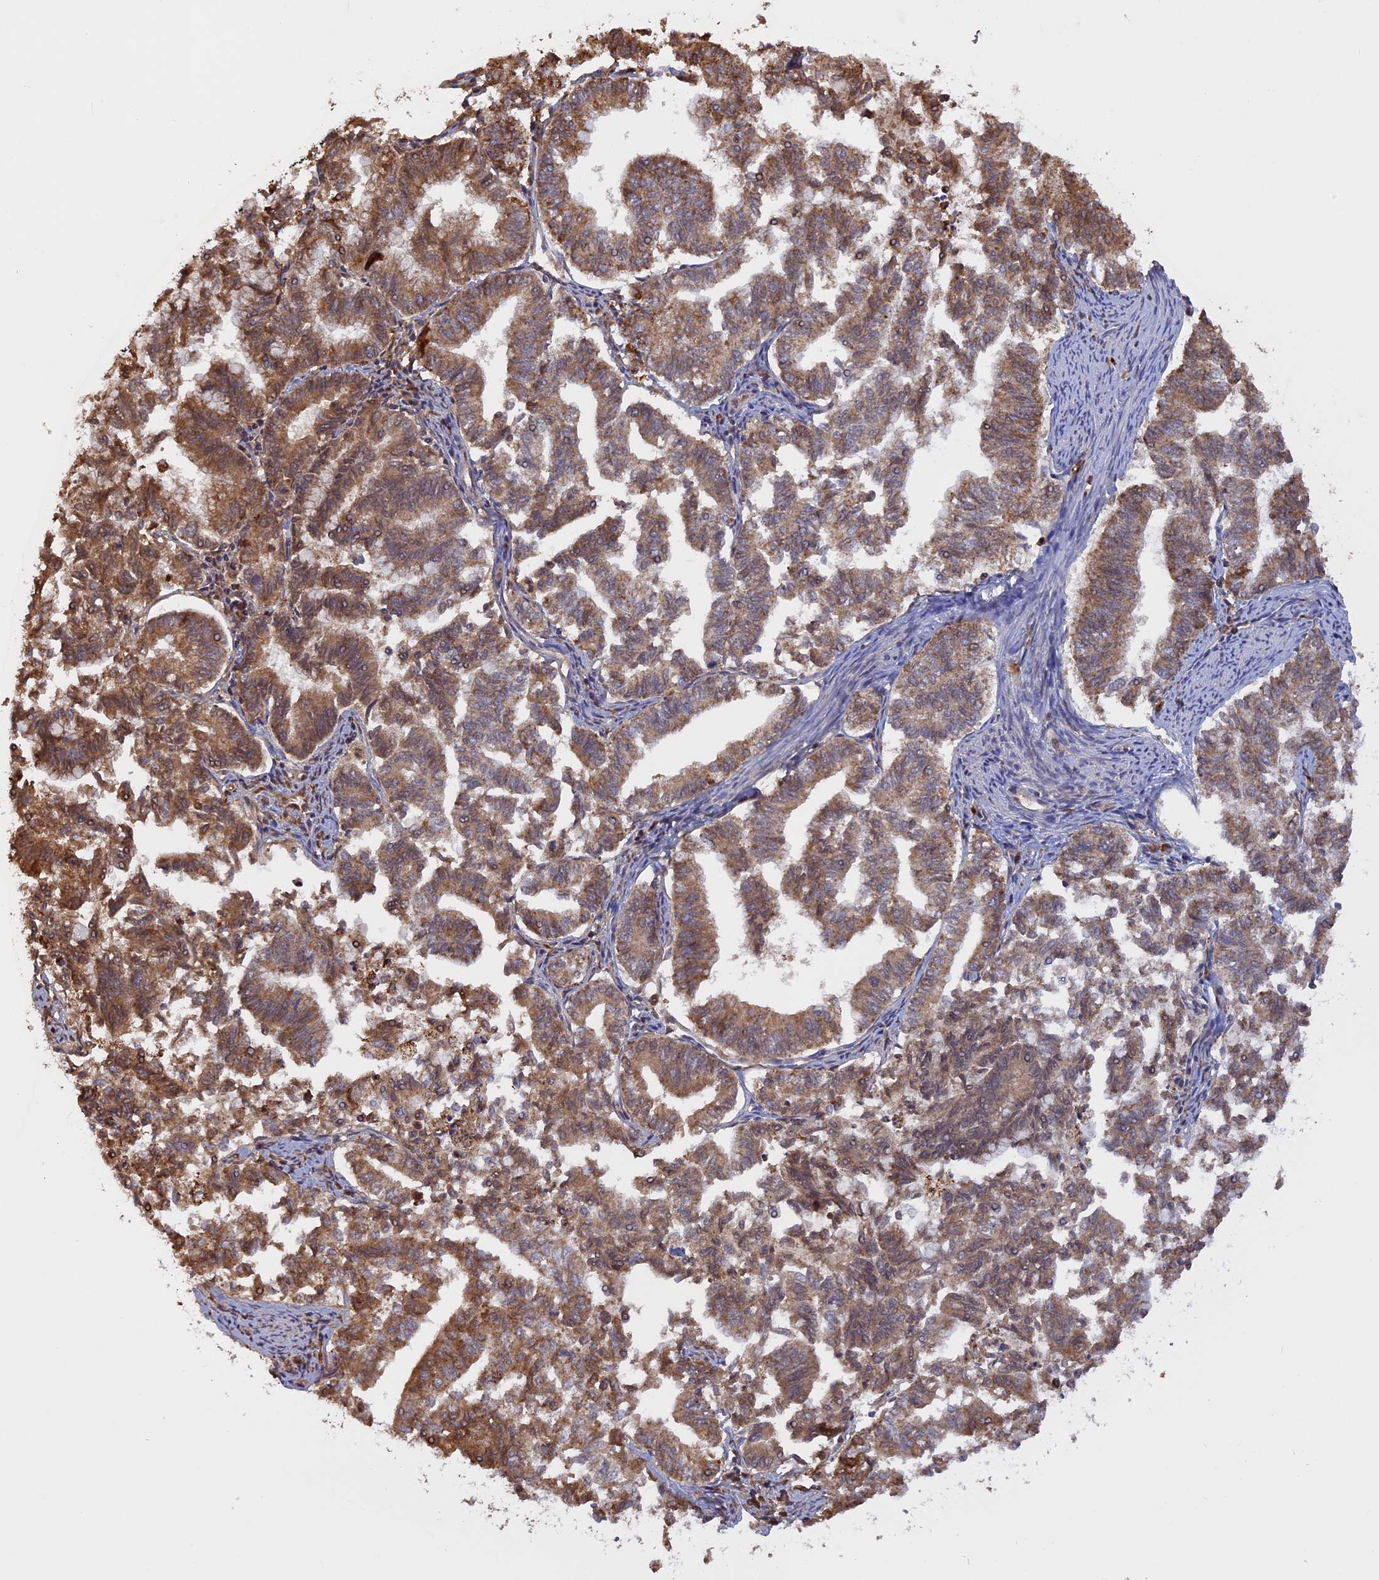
{"staining": {"intensity": "moderate", "quantity": ">75%", "location": "cytoplasmic/membranous"}, "tissue": "endometrial cancer", "cell_type": "Tumor cells", "image_type": "cancer", "snomed": [{"axis": "morphology", "description": "Adenocarcinoma, NOS"}, {"axis": "topography", "description": "Endometrium"}], "caption": "Immunohistochemistry (IHC) (DAB) staining of human endometrial cancer (adenocarcinoma) reveals moderate cytoplasmic/membranous protein staining in approximately >75% of tumor cells.", "gene": "KCNG1", "patient": {"sex": "female", "age": 79}}